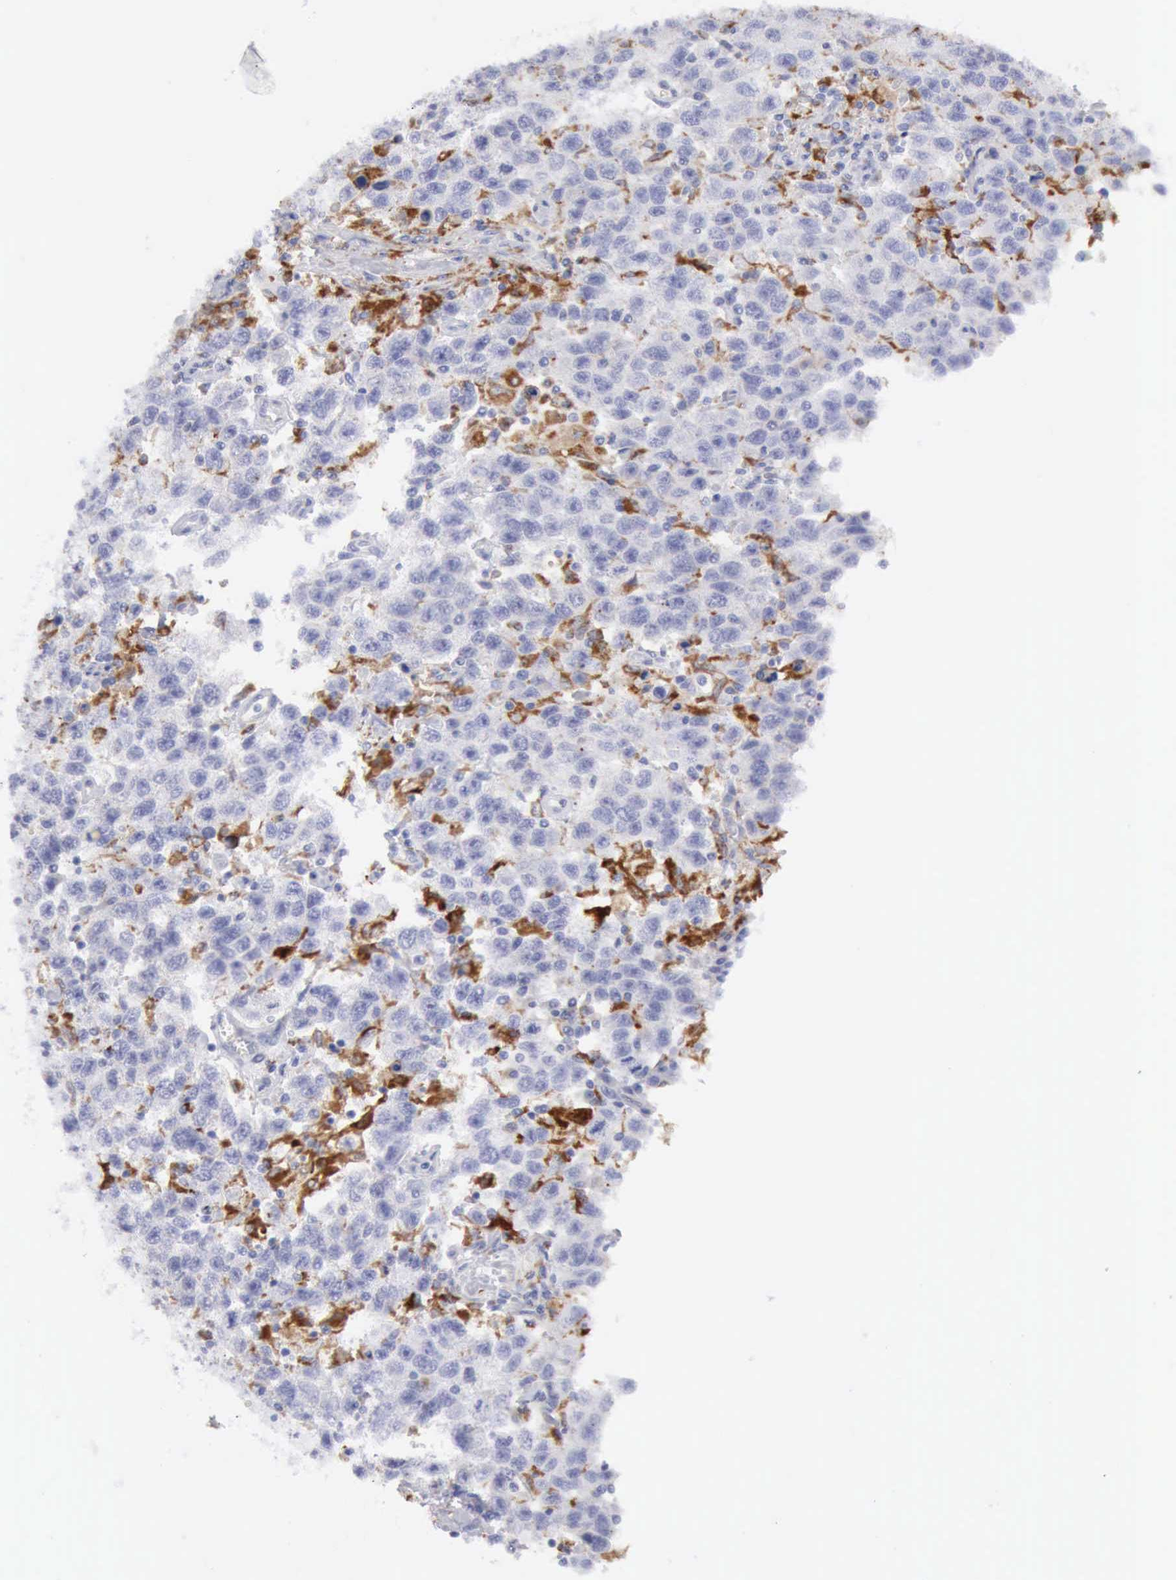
{"staining": {"intensity": "negative", "quantity": "none", "location": "none"}, "tissue": "testis cancer", "cell_type": "Tumor cells", "image_type": "cancer", "snomed": [{"axis": "morphology", "description": "Seminoma, NOS"}, {"axis": "topography", "description": "Testis"}], "caption": "IHC of human testis seminoma reveals no expression in tumor cells.", "gene": "CTSS", "patient": {"sex": "male", "age": 41}}